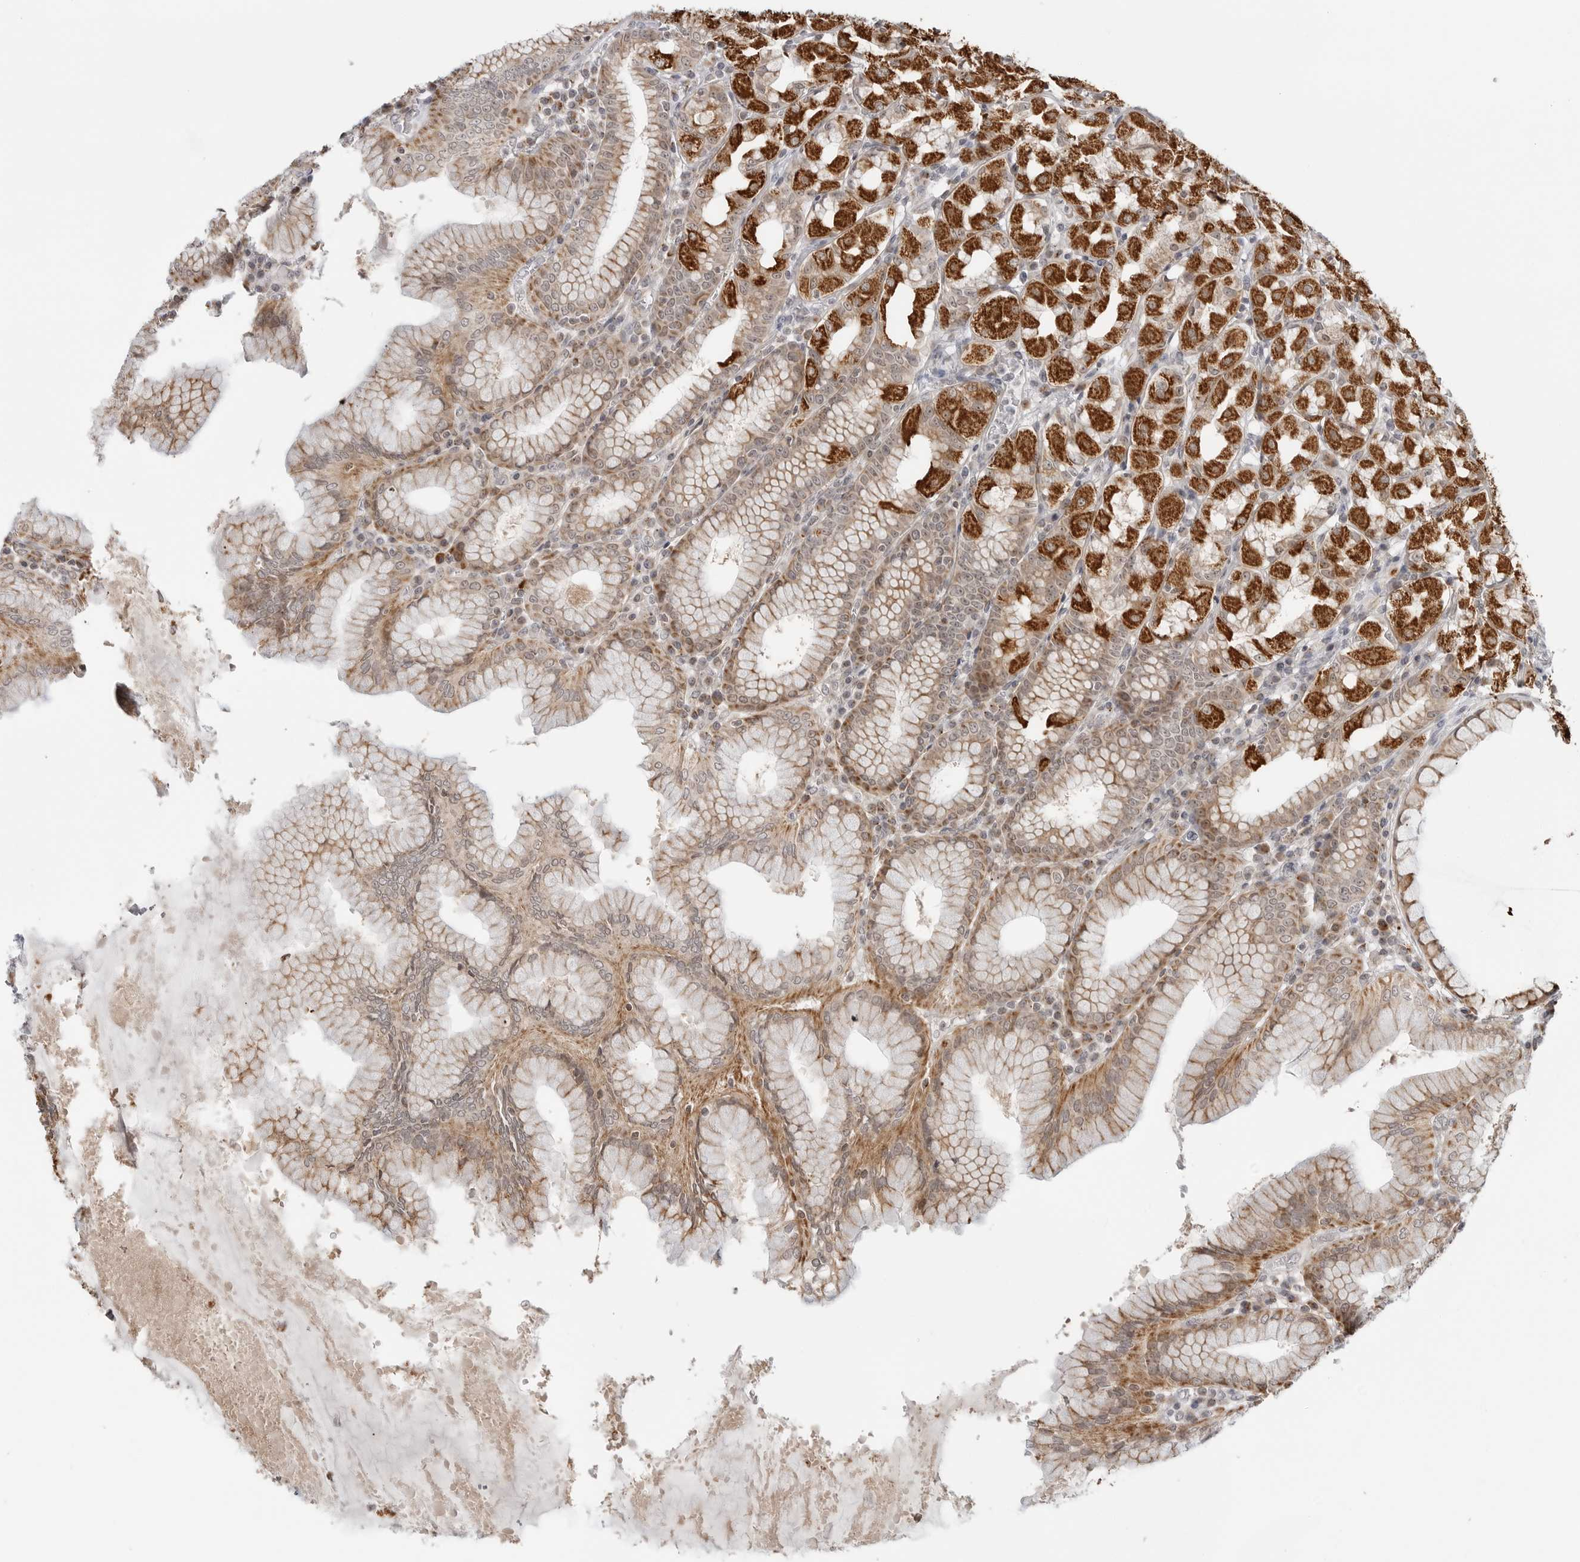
{"staining": {"intensity": "strong", "quantity": "25%-75%", "location": "cytoplasmic/membranous"}, "tissue": "stomach", "cell_type": "Glandular cells", "image_type": "normal", "snomed": [{"axis": "morphology", "description": "Normal tissue, NOS"}, {"axis": "topography", "description": "Stomach"}, {"axis": "topography", "description": "Stomach, lower"}], "caption": "Protein staining of benign stomach displays strong cytoplasmic/membranous positivity in approximately 25%-75% of glandular cells.", "gene": "PEX2", "patient": {"sex": "female", "age": 56}}